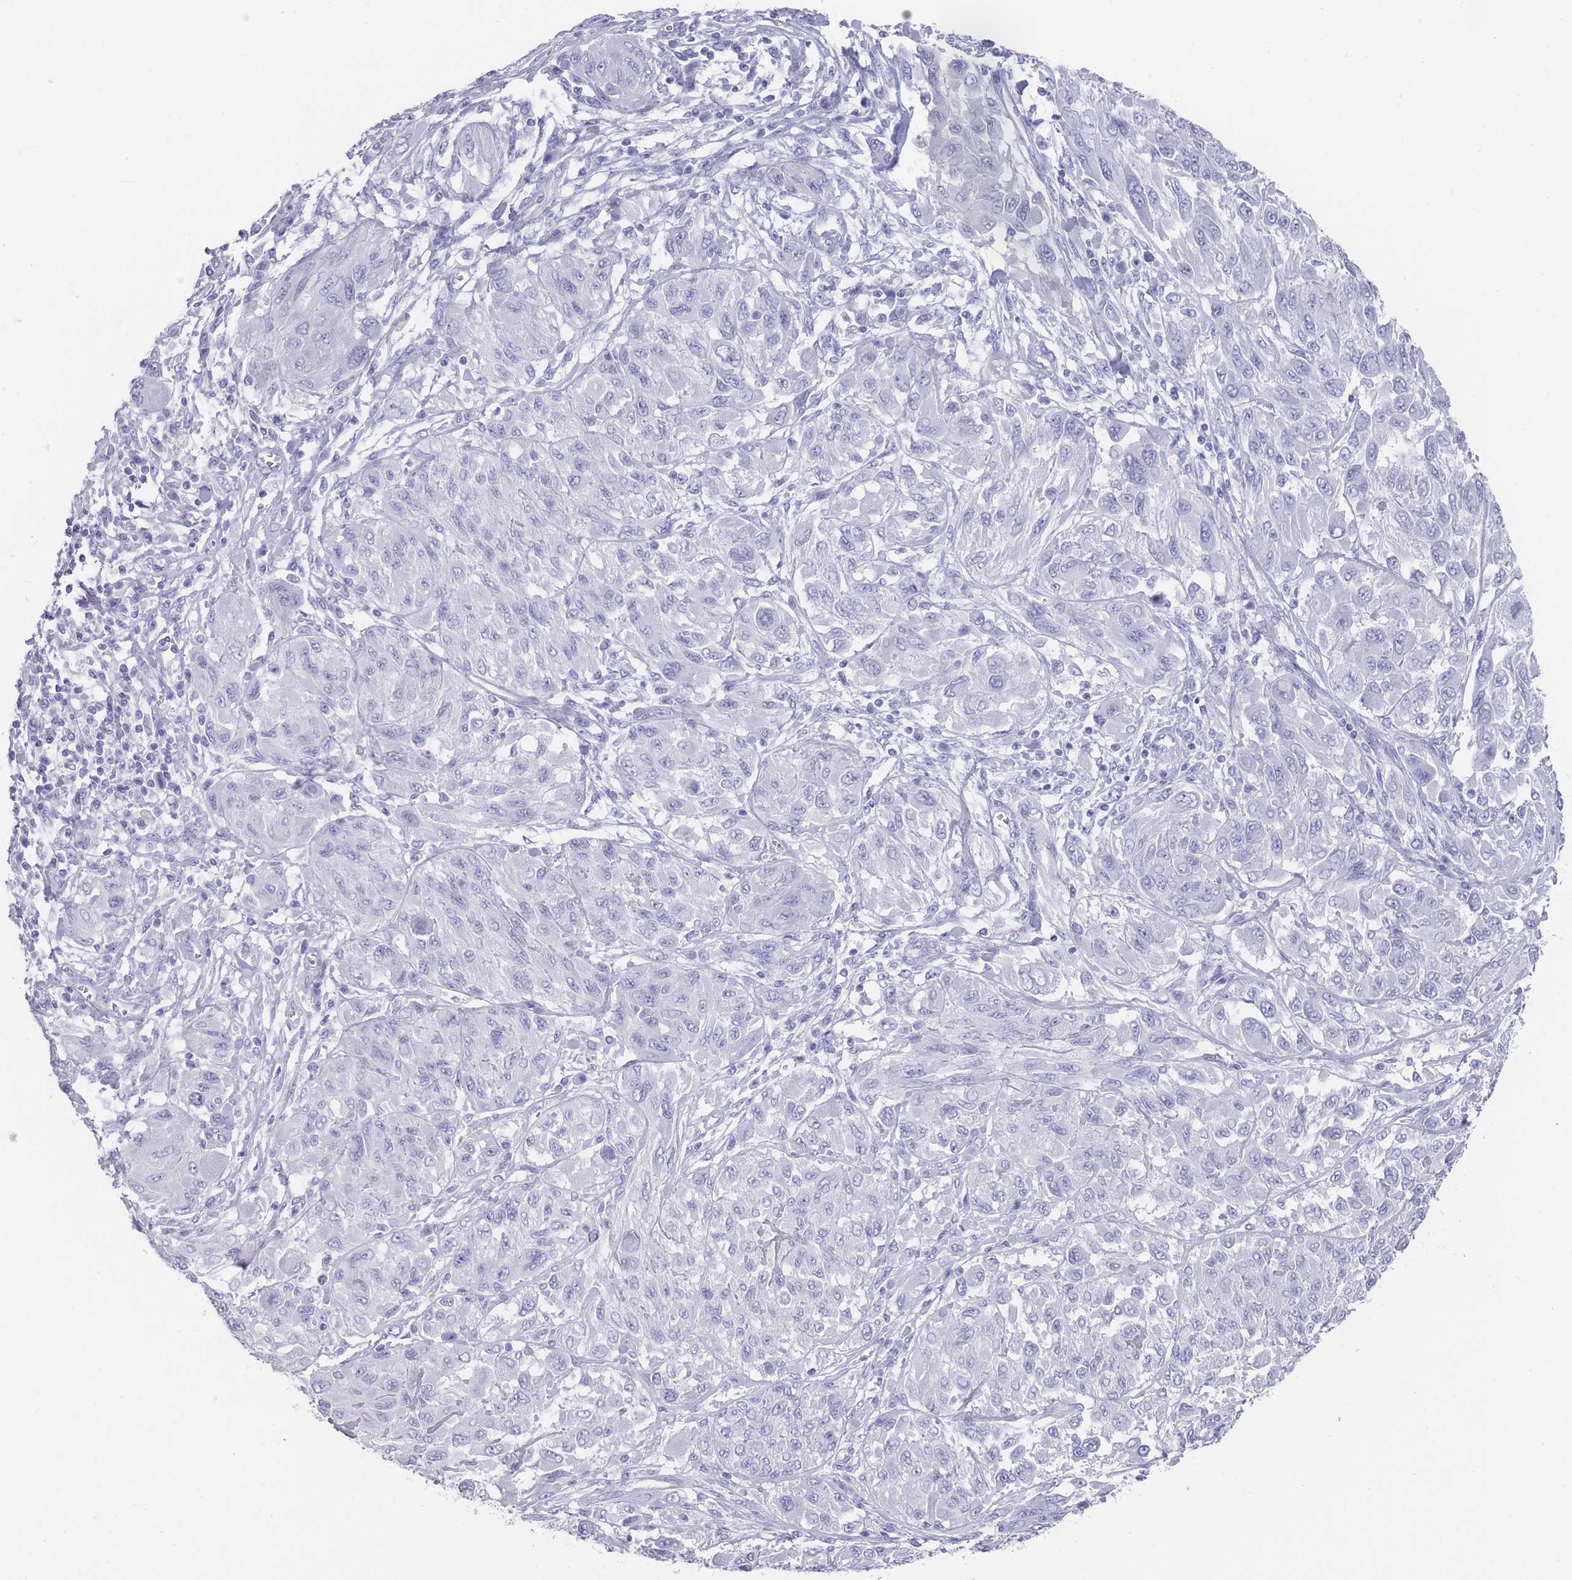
{"staining": {"intensity": "negative", "quantity": "none", "location": "none"}, "tissue": "melanoma", "cell_type": "Tumor cells", "image_type": "cancer", "snomed": [{"axis": "morphology", "description": "Malignant melanoma, NOS"}, {"axis": "topography", "description": "Skin"}], "caption": "A photomicrograph of melanoma stained for a protein exhibits no brown staining in tumor cells.", "gene": "RAB2B", "patient": {"sex": "female", "age": 91}}